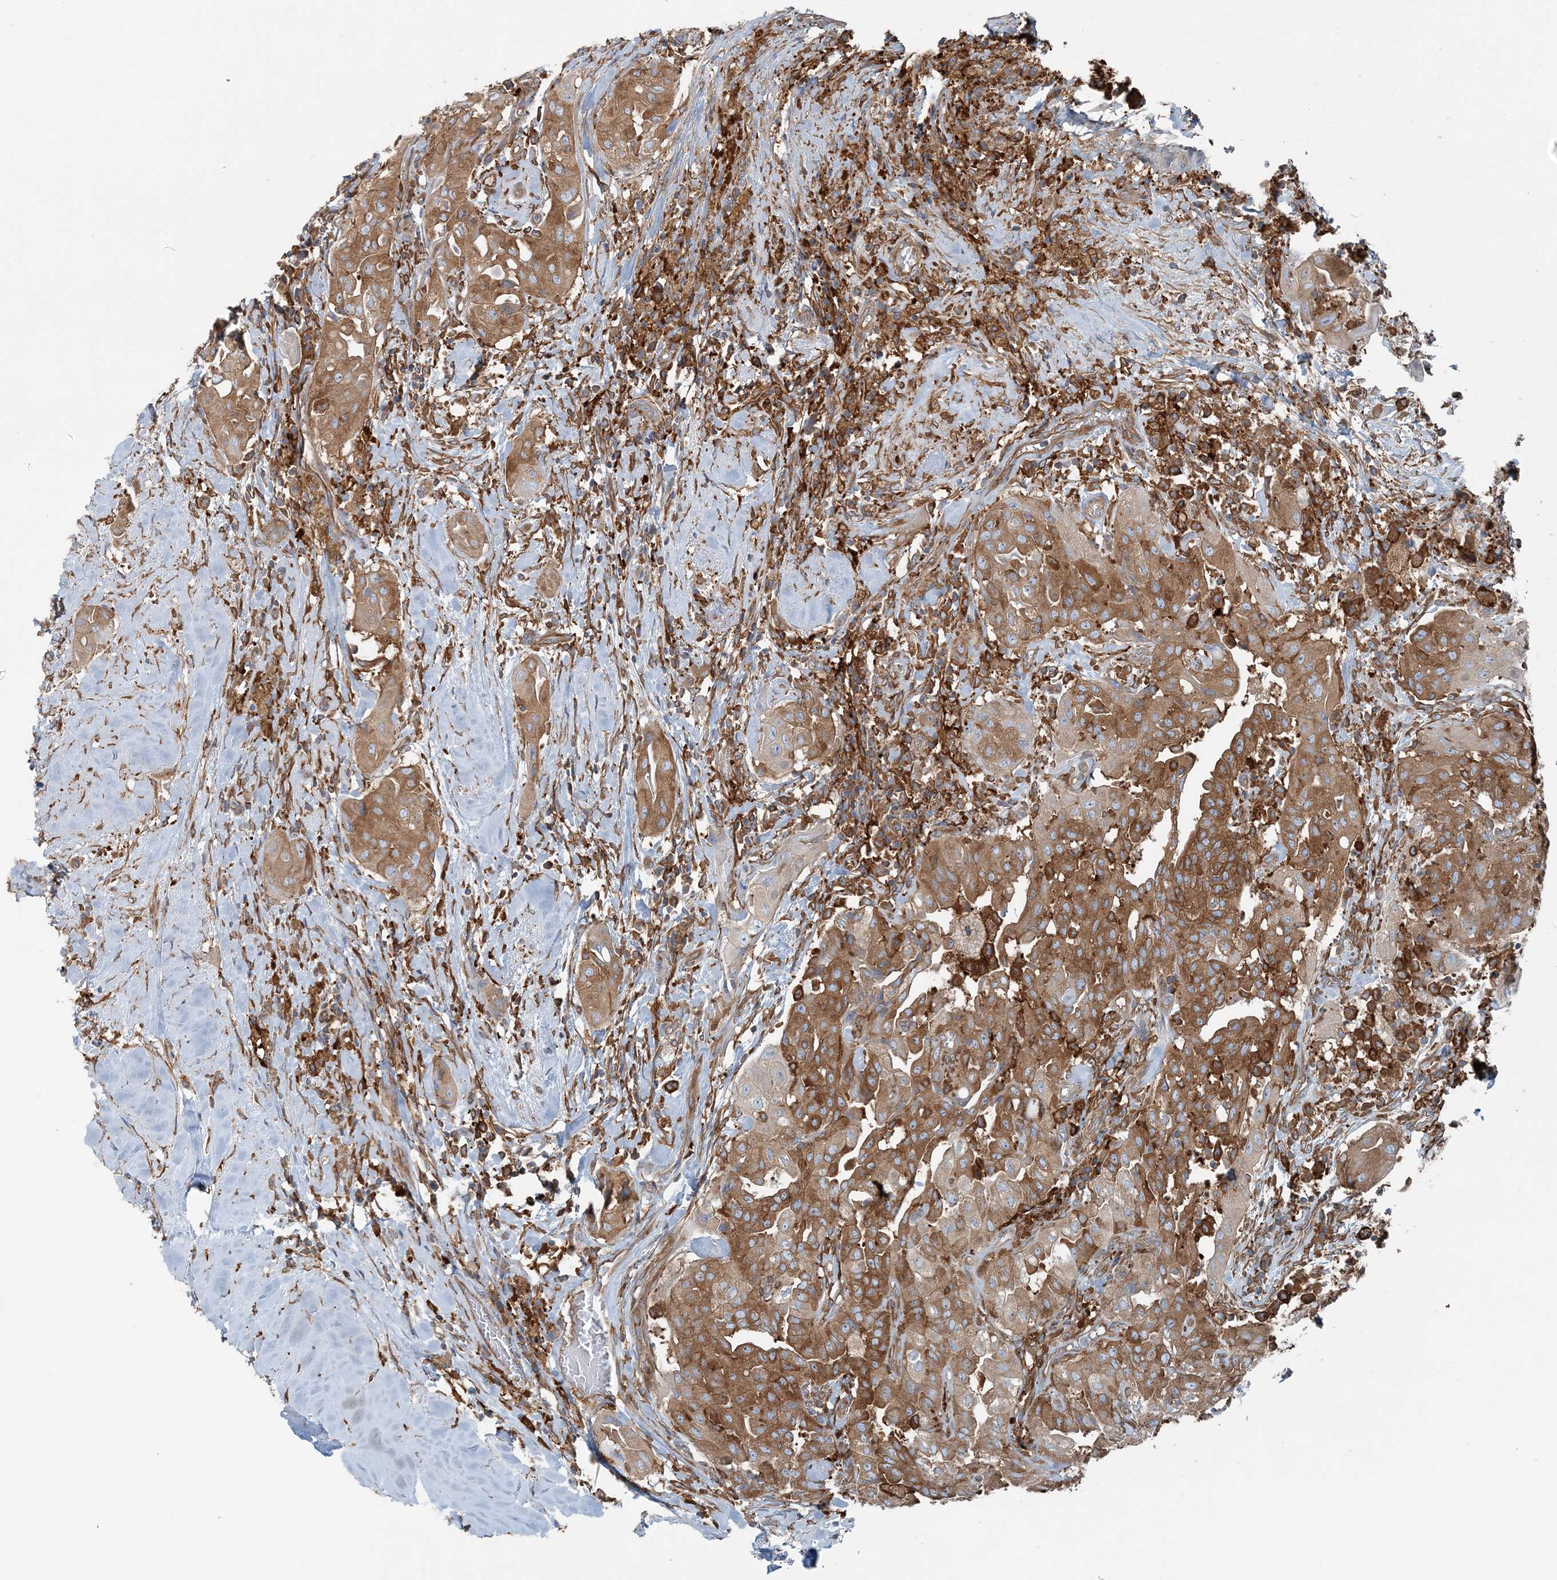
{"staining": {"intensity": "strong", "quantity": ">75%", "location": "cytoplasmic/membranous"}, "tissue": "thyroid cancer", "cell_type": "Tumor cells", "image_type": "cancer", "snomed": [{"axis": "morphology", "description": "Papillary adenocarcinoma, NOS"}, {"axis": "topography", "description": "Thyroid gland"}], "caption": "A micrograph of human thyroid papillary adenocarcinoma stained for a protein displays strong cytoplasmic/membranous brown staining in tumor cells.", "gene": "SNX2", "patient": {"sex": "female", "age": 59}}